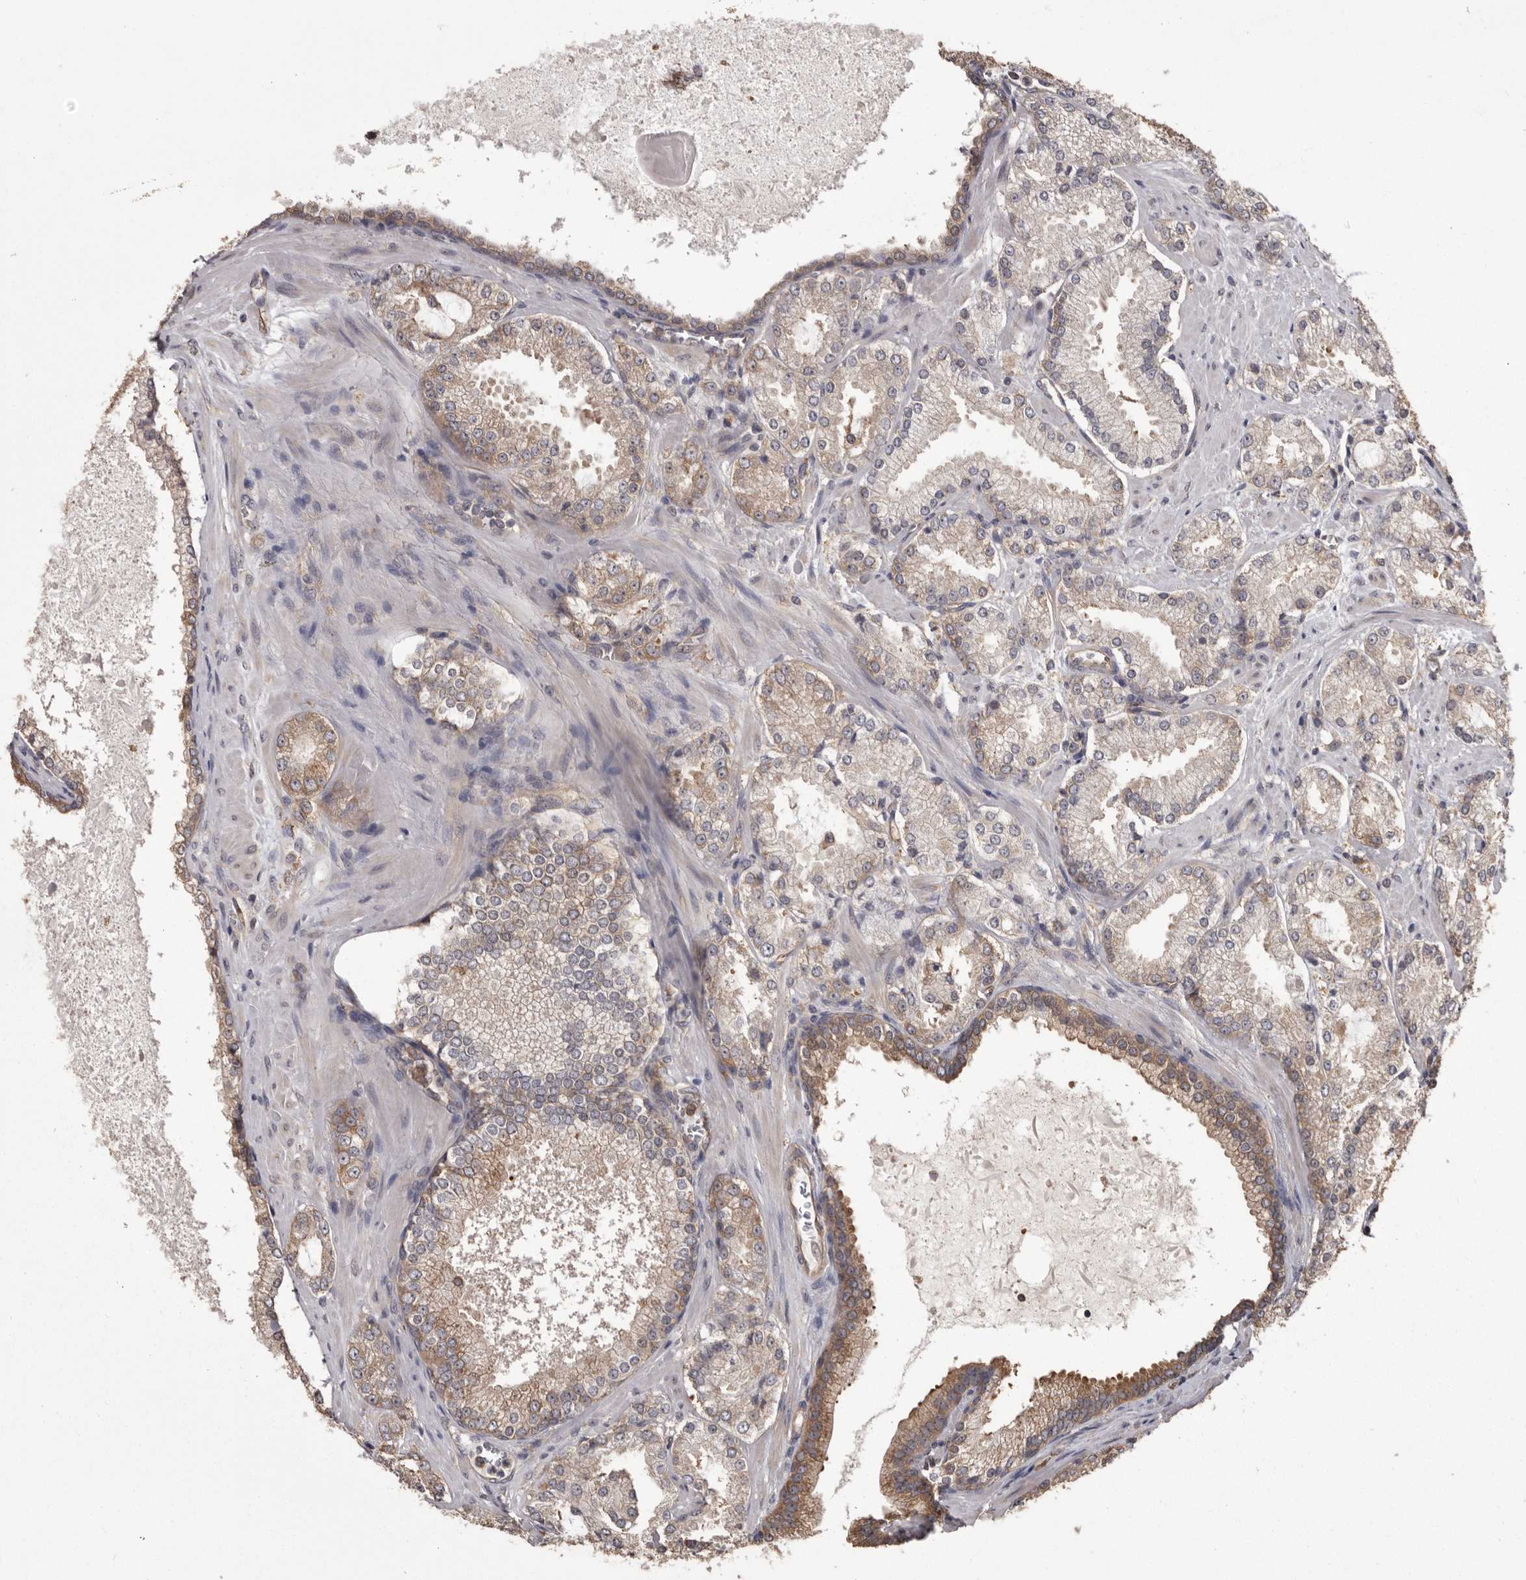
{"staining": {"intensity": "moderate", "quantity": ">75%", "location": "cytoplasmic/membranous,nuclear"}, "tissue": "prostate cancer", "cell_type": "Tumor cells", "image_type": "cancer", "snomed": [{"axis": "morphology", "description": "Adenocarcinoma, High grade"}, {"axis": "topography", "description": "Prostate"}], "caption": "Prostate cancer stained with IHC shows moderate cytoplasmic/membranous and nuclear staining in approximately >75% of tumor cells. (DAB (3,3'-diaminobenzidine) = brown stain, brightfield microscopy at high magnification).", "gene": "DARS1", "patient": {"sex": "male", "age": 73}}